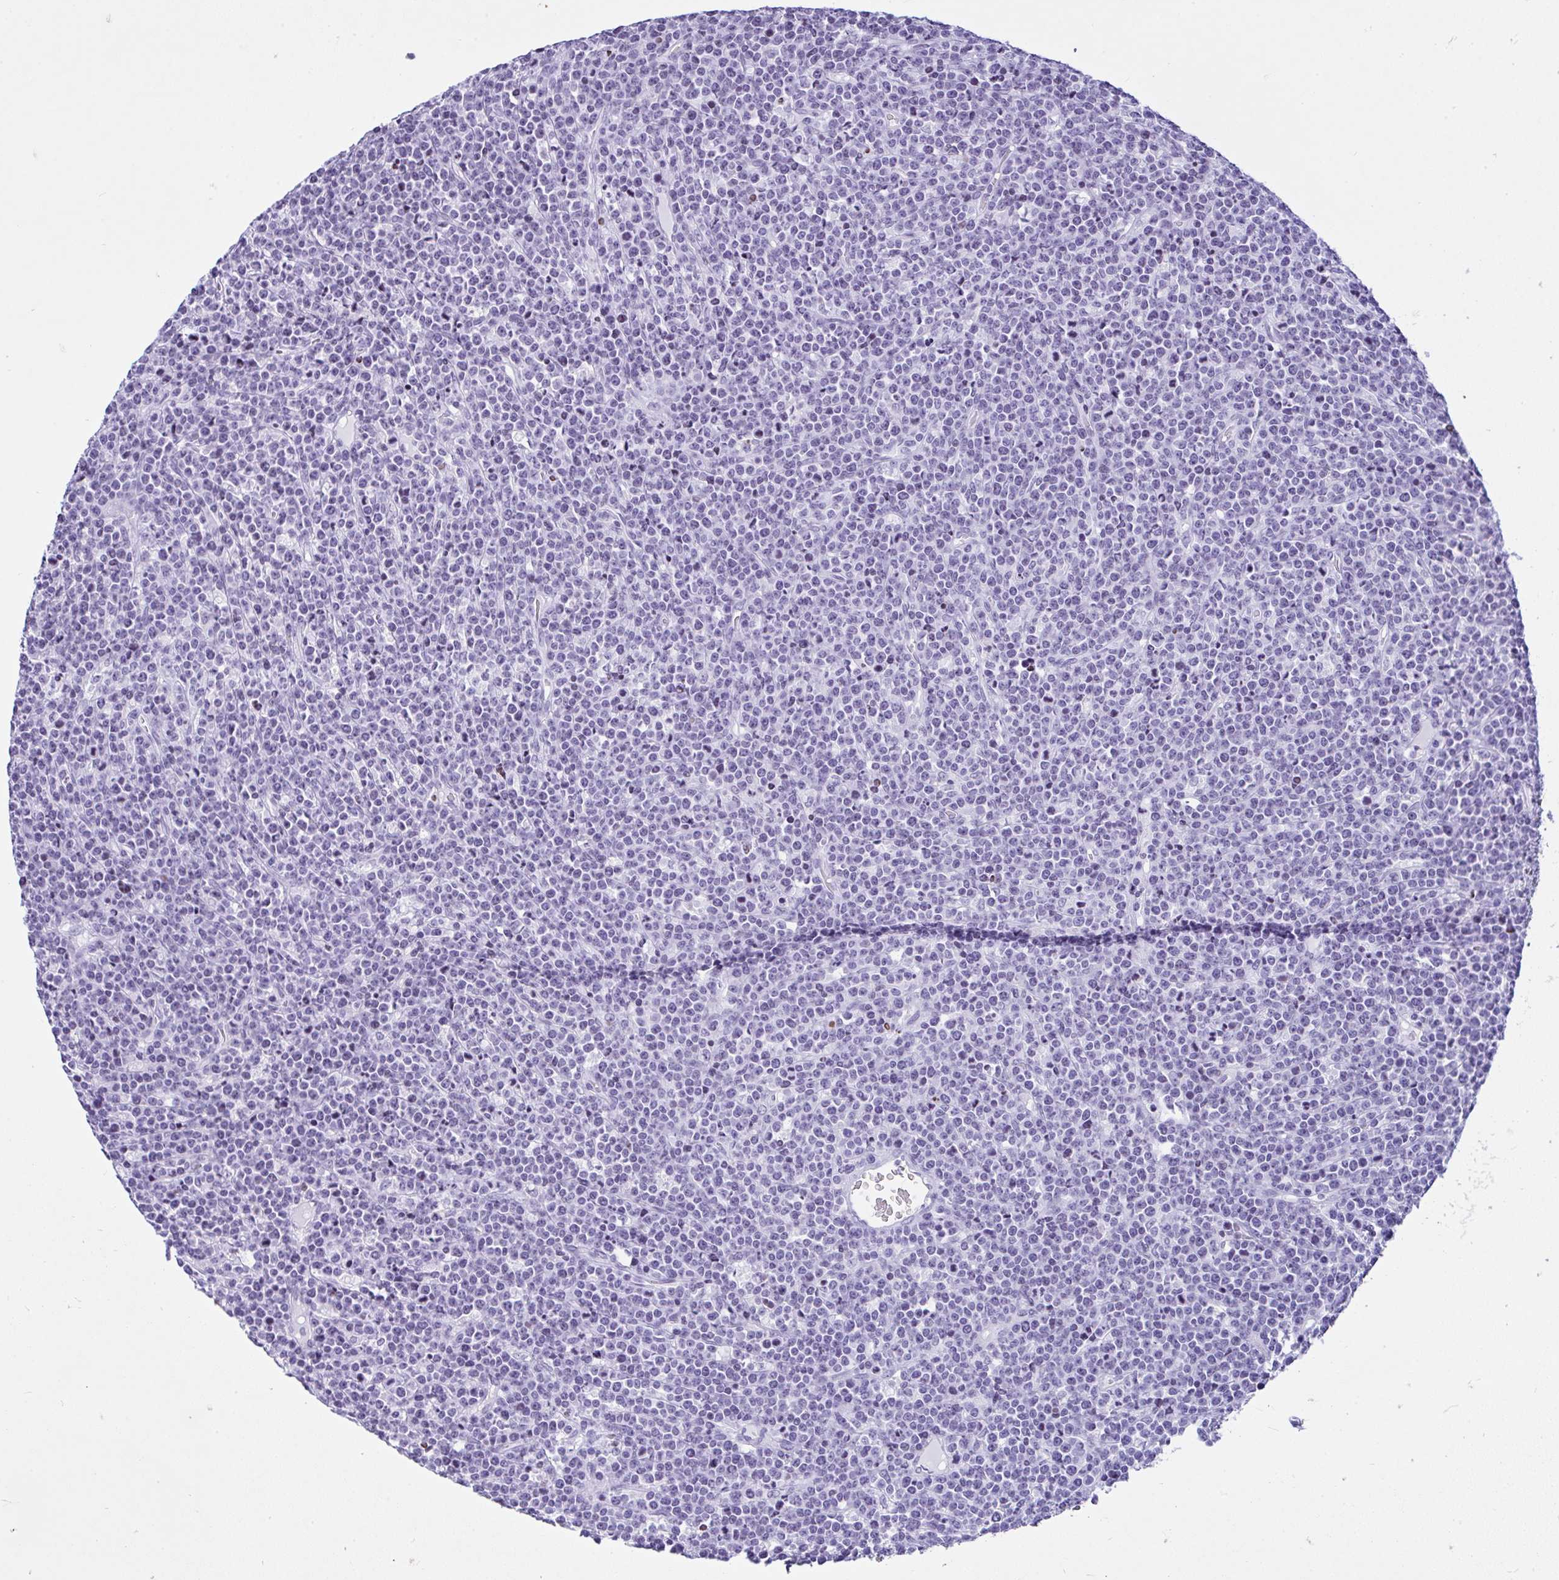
{"staining": {"intensity": "negative", "quantity": "none", "location": "none"}, "tissue": "lymphoma", "cell_type": "Tumor cells", "image_type": "cancer", "snomed": [{"axis": "morphology", "description": "Malignant lymphoma, non-Hodgkin's type, High grade"}, {"axis": "topography", "description": "Ovary"}], "caption": "High-grade malignant lymphoma, non-Hodgkin's type stained for a protein using IHC displays no positivity tumor cells.", "gene": "KRT27", "patient": {"sex": "female", "age": 56}}